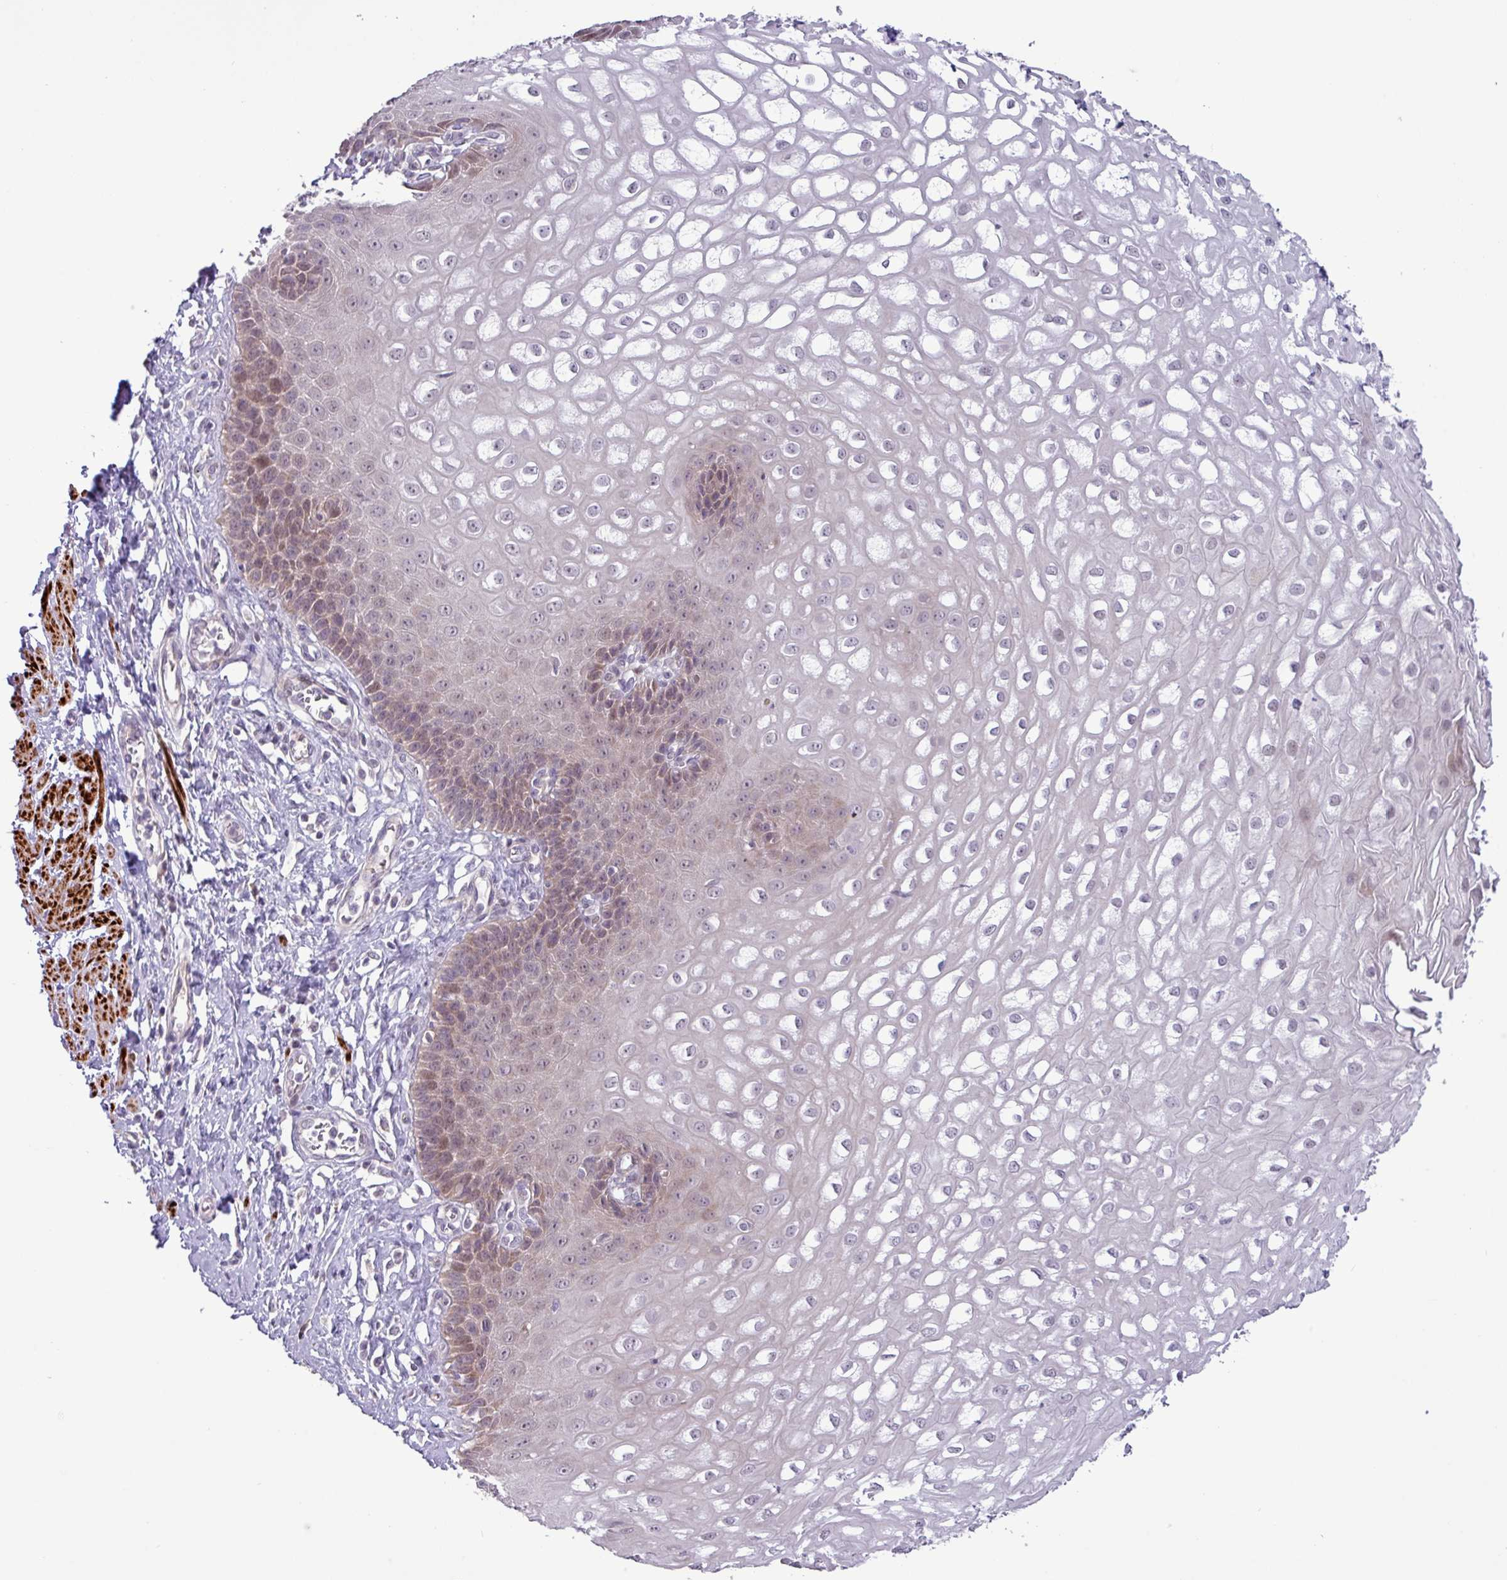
{"staining": {"intensity": "weak", "quantity": "25%-75%", "location": "cytoplasmic/membranous"}, "tissue": "esophagus", "cell_type": "Squamous epithelial cells", "image_type": "normal", "snomed": [{"axis": "morphology", "description": "Normal tissue, NOS"}, {"axis": "topography", "description": "Esophagus"}], "caption": "Protein analysis of normal esophagus demonstrates weak cytoplasmic/membranous expression in about 25%-75% of squamous epithelial cells.", "gene": "RIPPLY1", "patient": {"sex": "male", "age": 67}}